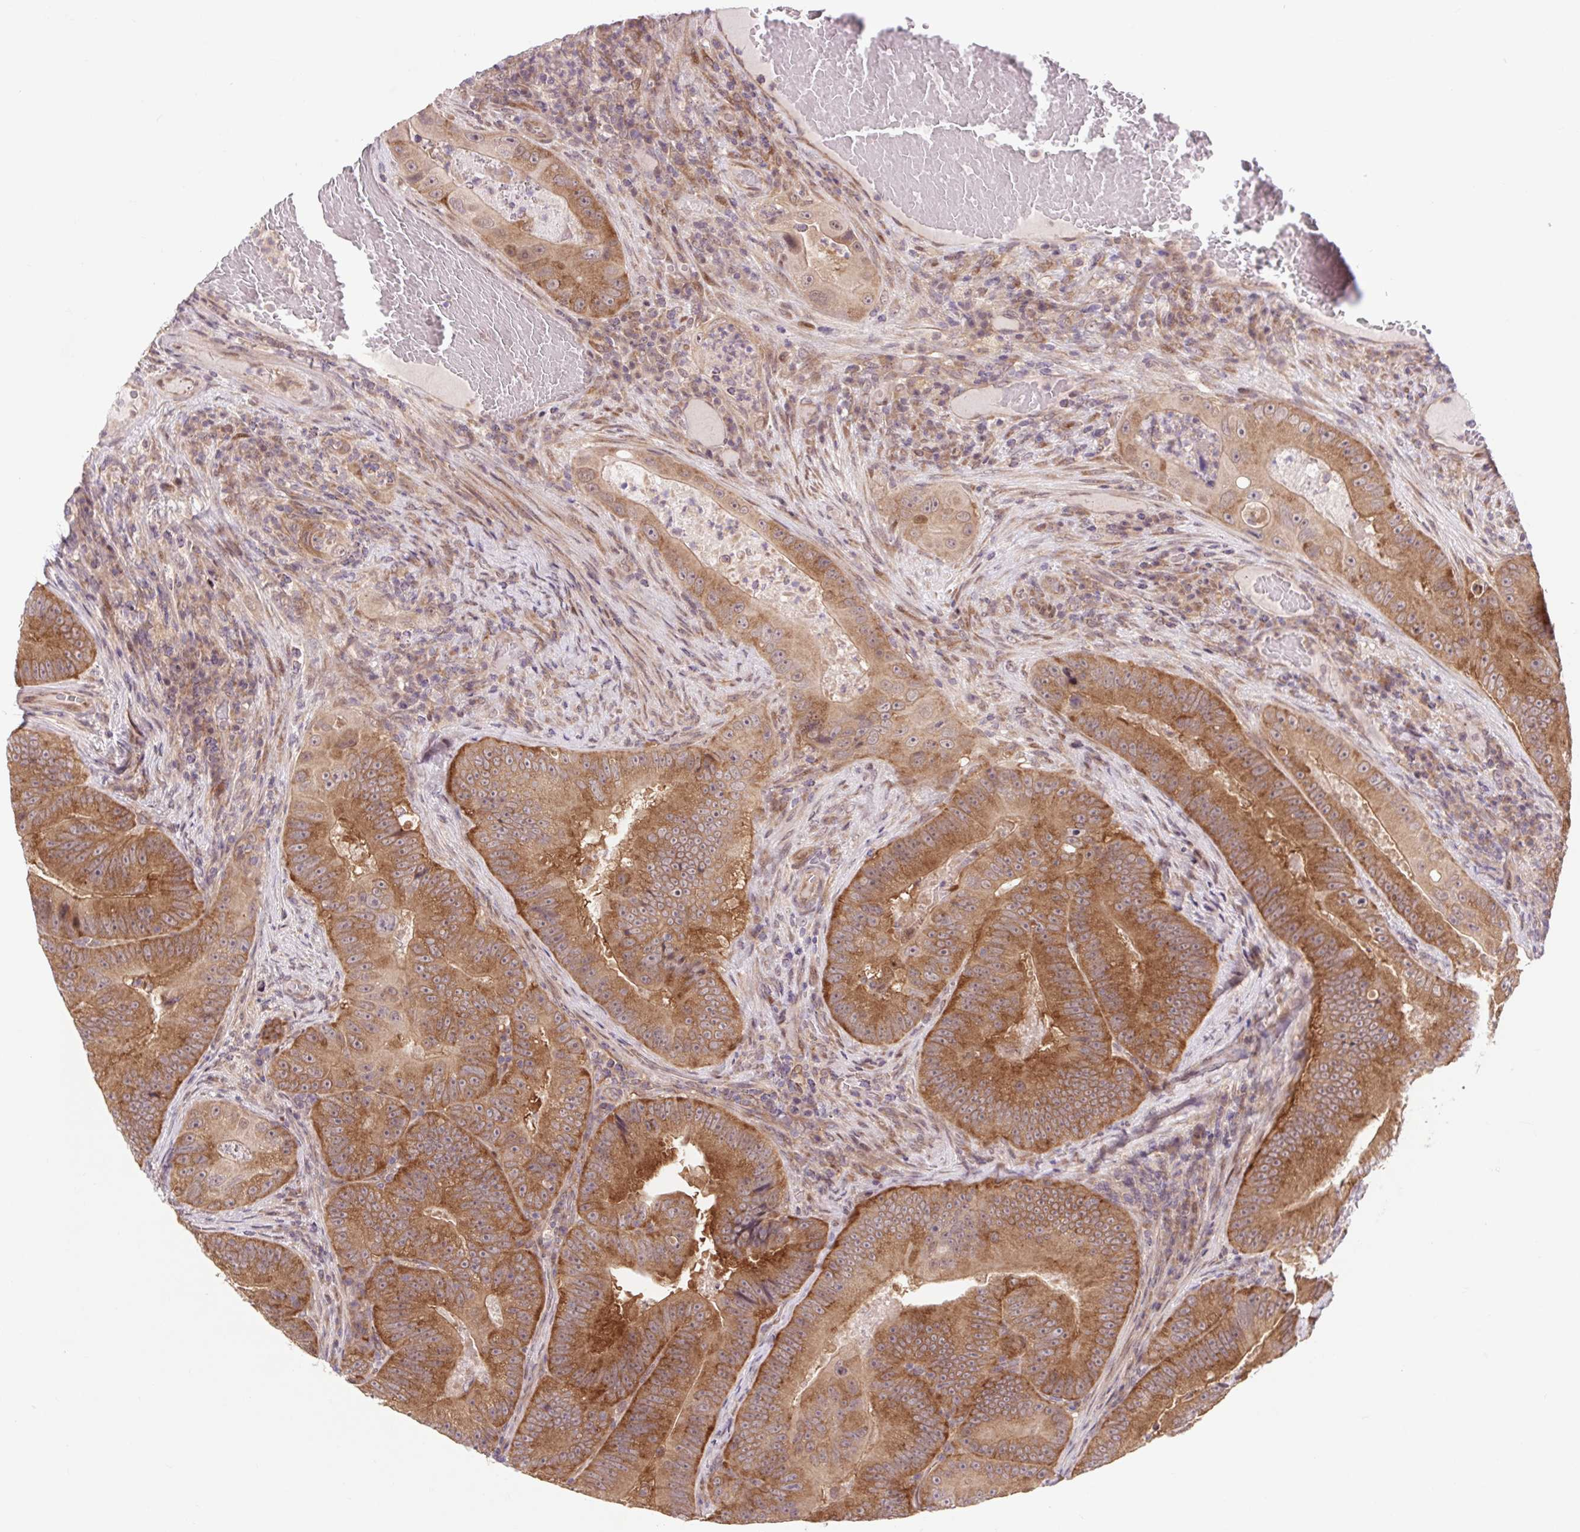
{"staining": {"intensity": "moderate", "quantity": ">75%", "location": "cytoplasmic/membranous"}, "tissue": "colorectal cancer", "cell_type": "Tumor cells", "image_type": "cancer", "snomed": [{"axis": "morphology", "description": "Adenocarcinoma, NOS"}, {"axis": "topography", "description": "Colon"}], "caption": "Adenocarcinoma (colorectal) stained with DAB (3,3'-diaminobenzidine) immunohistochemistry (IHC) exhibits medium levels of moderate cytoplasmic/membranous positivity in approximately >75% of tumor cells.", "gene": "HFE", "patient": {"sex": "female", "age": 86}}